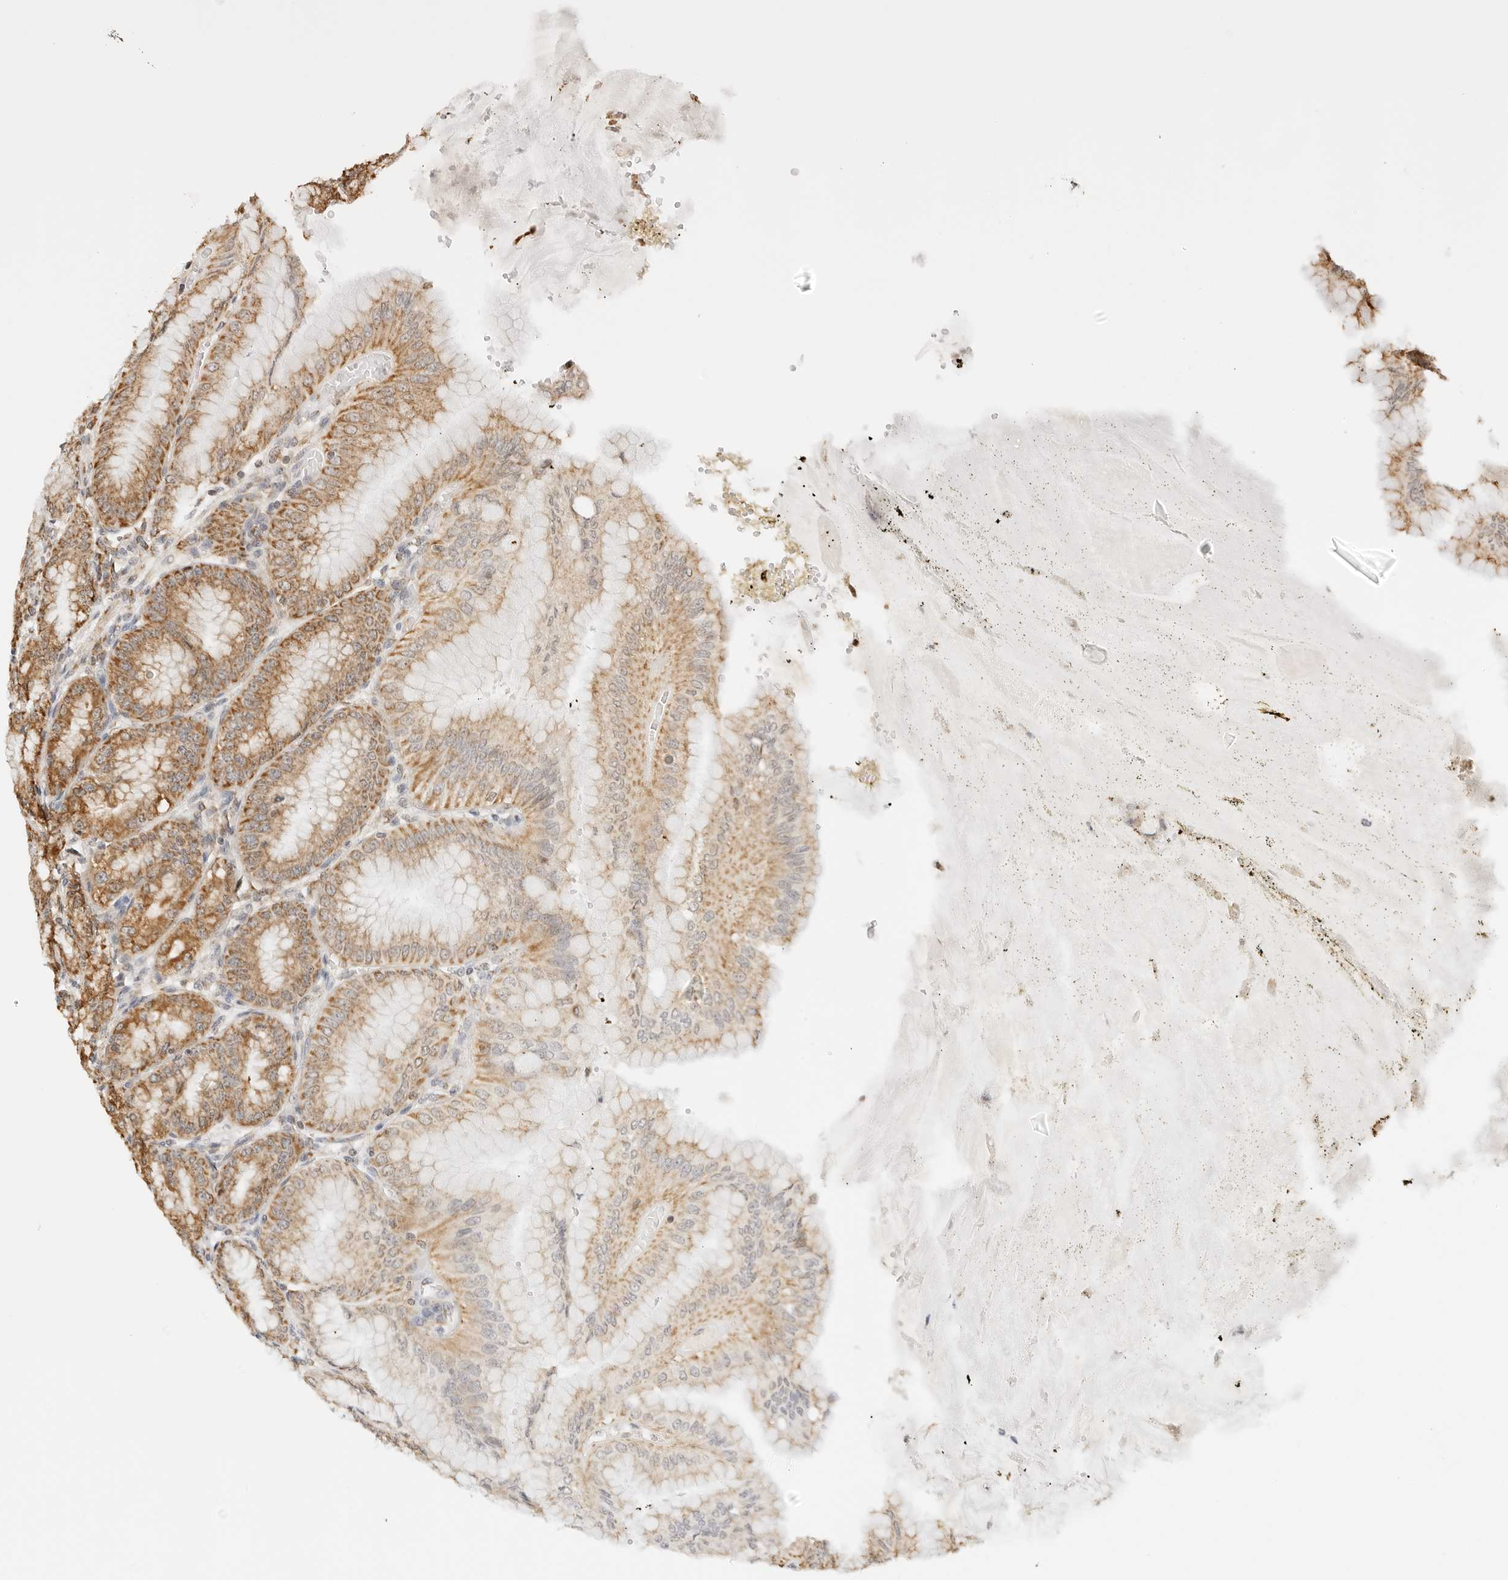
{"staining": {"intensity": "moderate", "quantity": ">75%", "location": "cytoplasmic/membranous"}, "tissue": "stomach", "cell_type": "Glandular cells", "image_type": "normal", "snomed": [{"axis": "morphology", "description": "Normal tissue, NOS"}, {"axis": "topography", "description": "Stomach, lower"}], "caption": "Brown immunohistochemical staining in unremarkable stomach displays moderate cytoplasmic/membranous staining in approximately >75% of glandular cells.", "gene": "ATL1", "patient": {"sex": "male", "age": 71}}